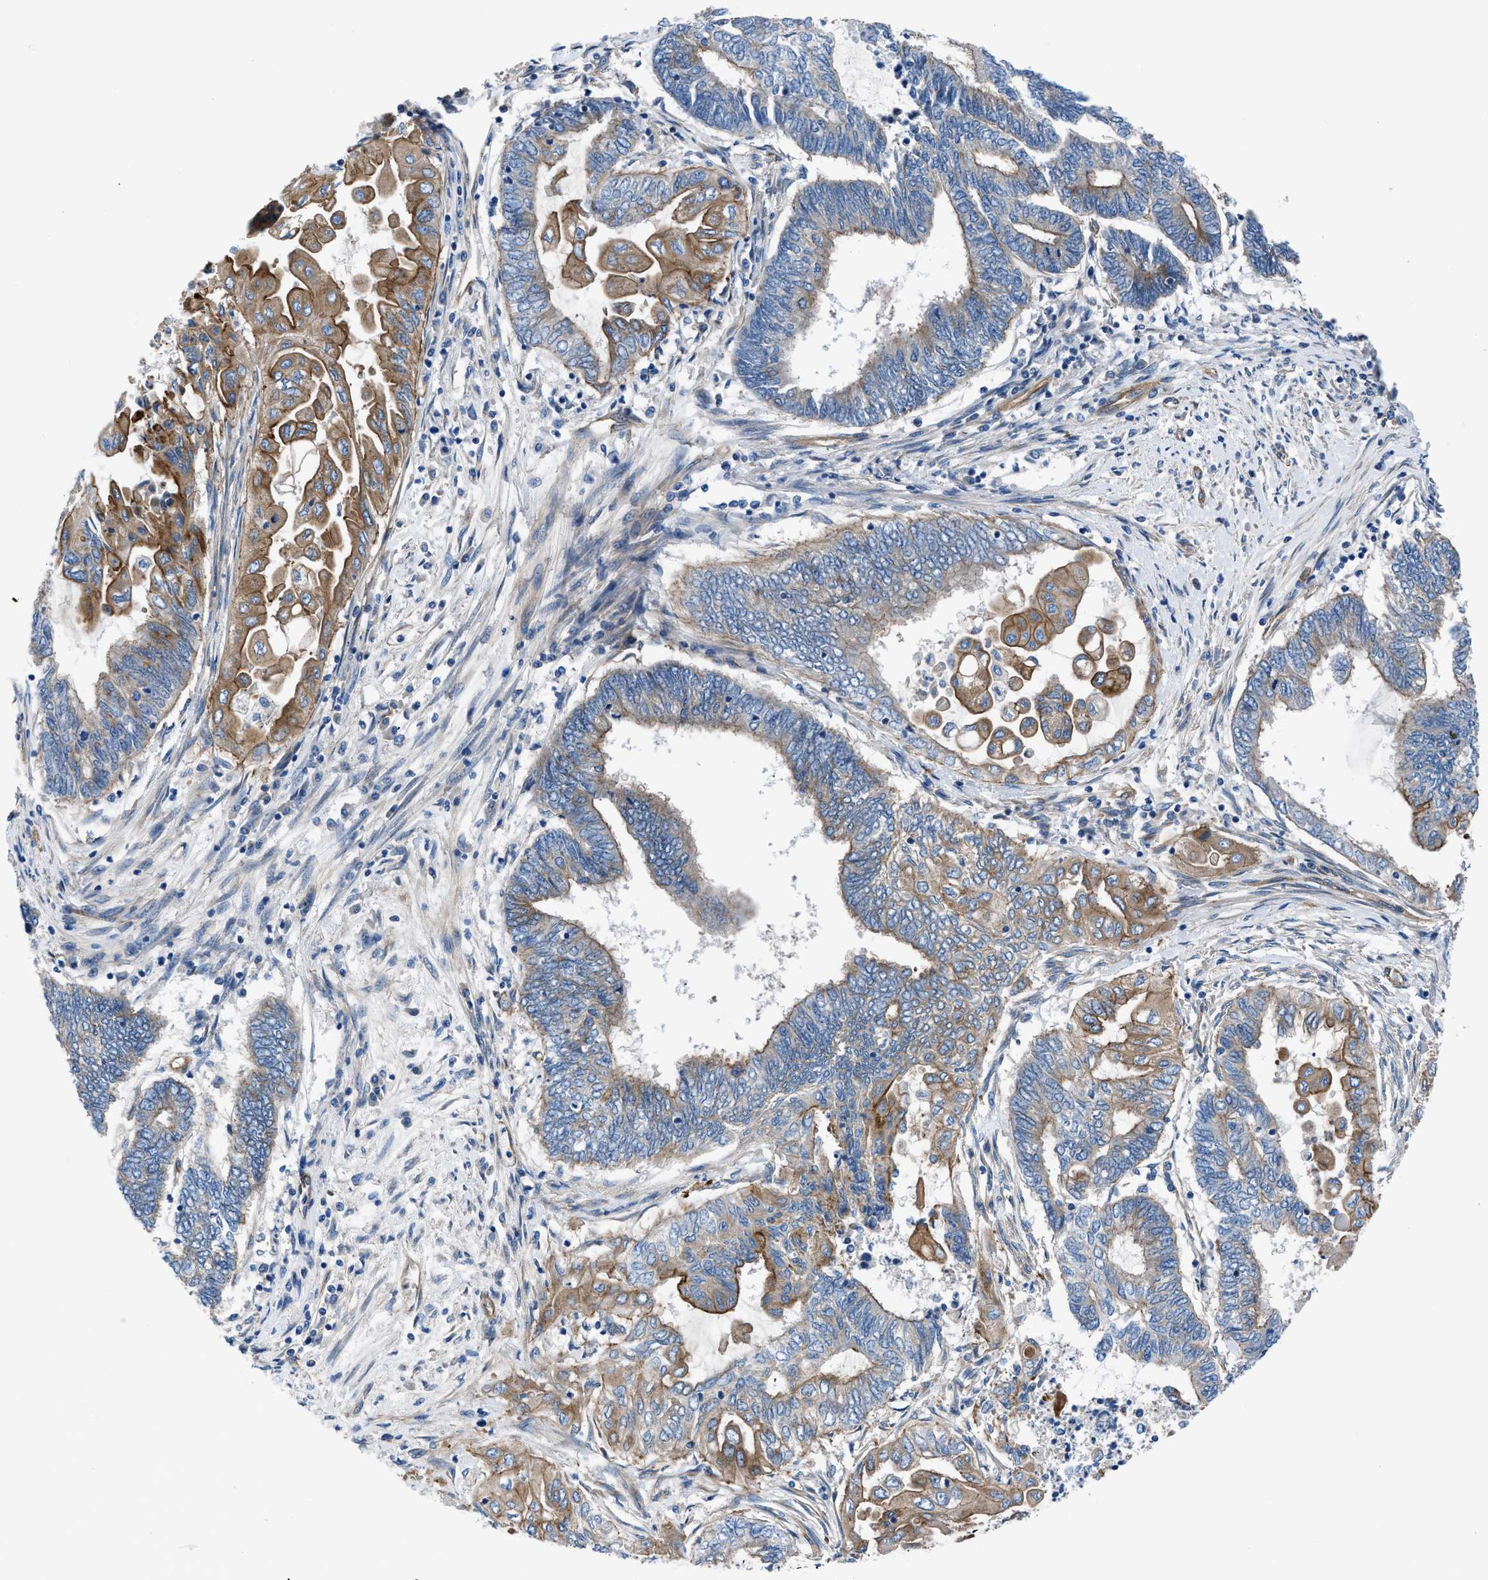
{"staining": {"intensity": "moderate", "quantity": "25%-75%", "location": "cytoplasmic/membranous"}, "tissue": "endometrial cancer", "cell_type": "Tumor cells", "image_type": "cancer", "snomed": [{"axis": "morphology", "description": "Adenocarcinoma, NOS"}, {"axis": "topography", "description": "Uterus"}, {"axis": "topography", "description": "Endometrium"}], "caption": "Brown immunohistochemical staining in human adenocarcinoma (endometrial) demonstrates moderate cytoplasmic/membranous staining in approximately 25%-75% of tumor cells.", "gene": "TRIP4", "patient": {"sex": "female", "age": 70}}